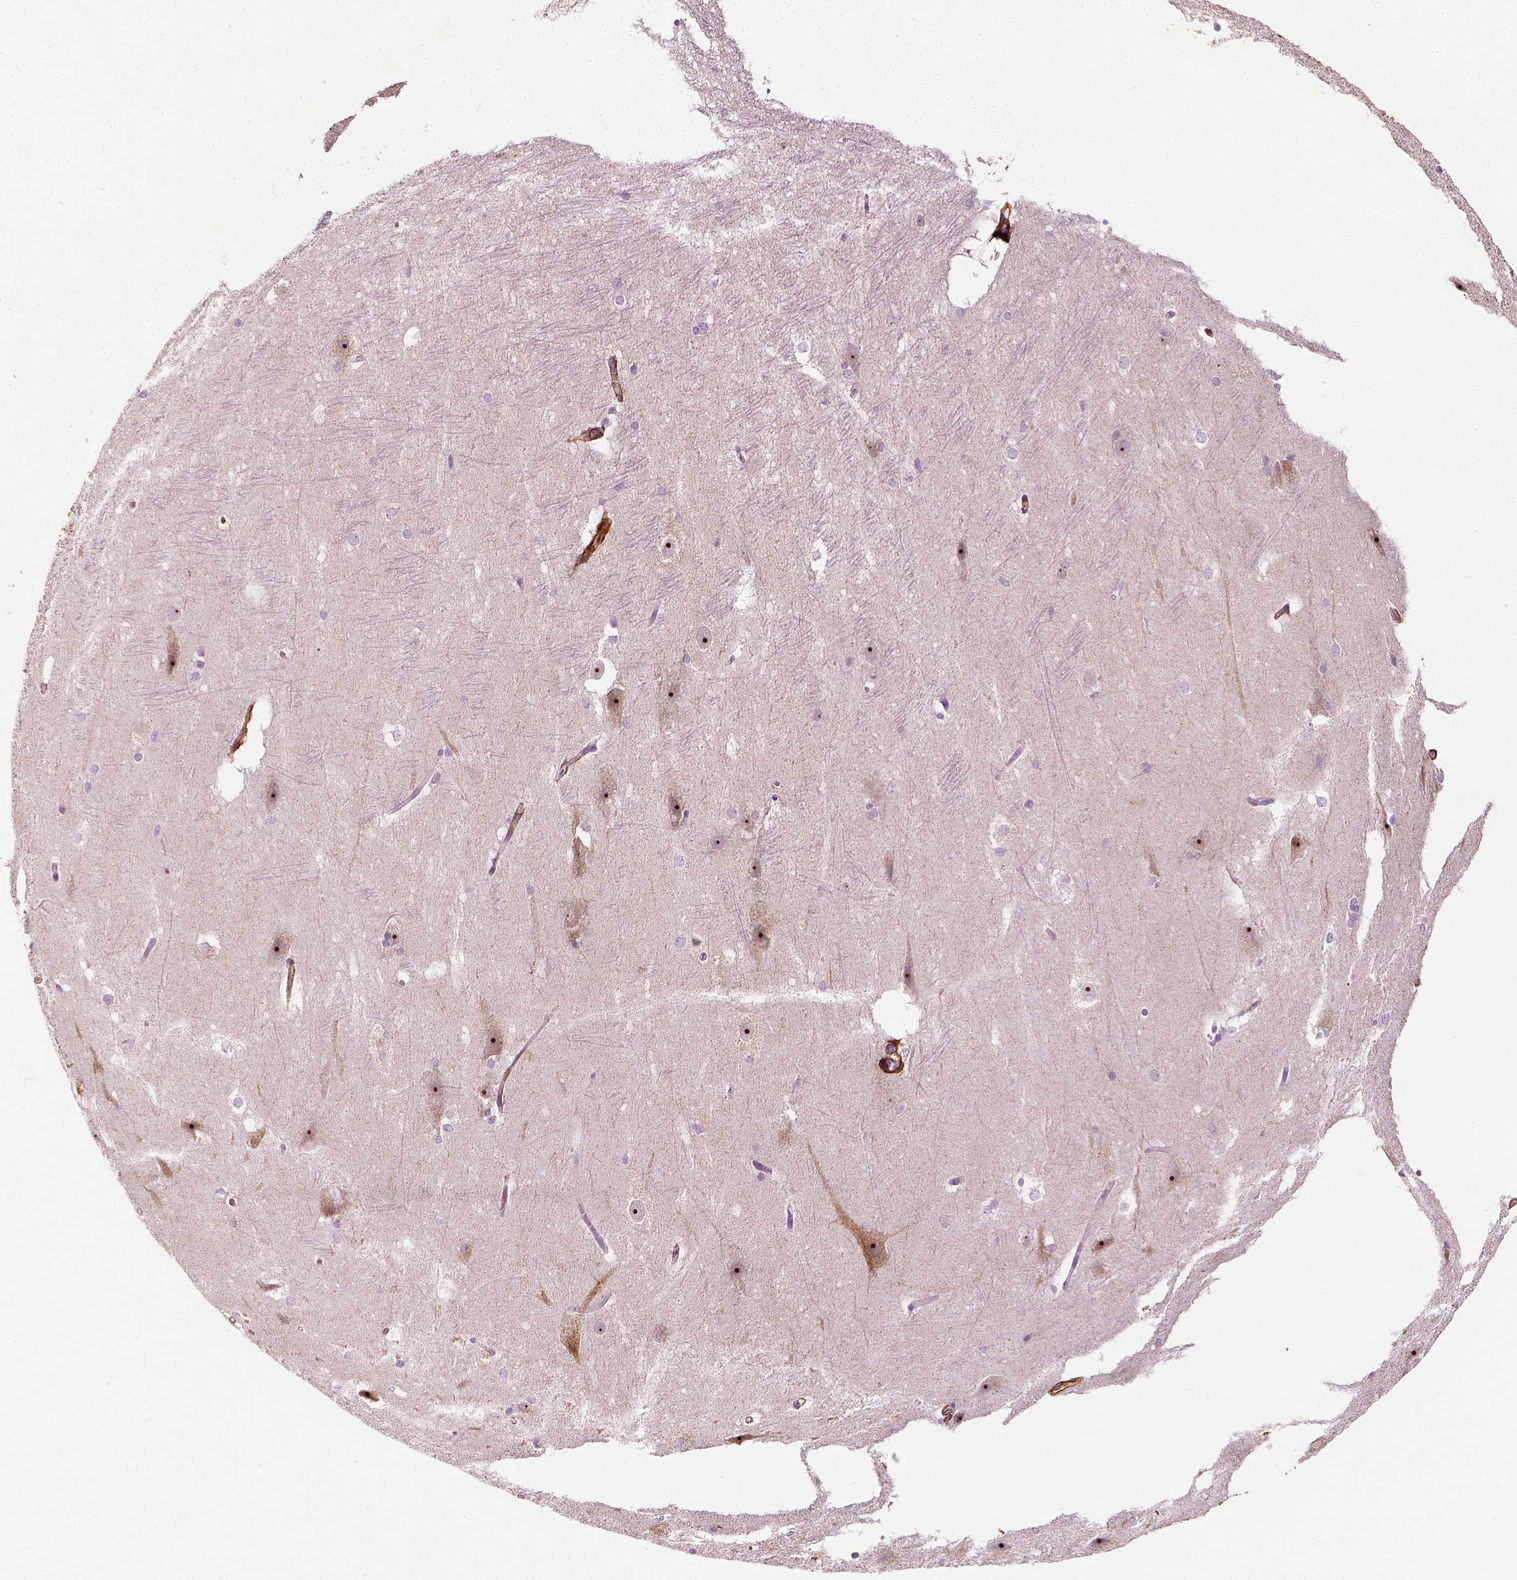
{"staining": {"intensity": "negative", "quantity": "none", "location": "none"}, "tissue": "hippocampus", "cell_type": "Glial cells", "image_type": "normal", "snomed": [{"axis": "morphology", "description": "Normal tissue, NOS"}, {"axis": "topography", "description": "Cerebral cortex"}, {"axis": "topography", "description": "Hippocampus"}], "caption": "Glial cells are negative for brown protein staining in benign hippocampus.", "gene": "COL6A2", "patient": {"sex": "female", "age": 19}}